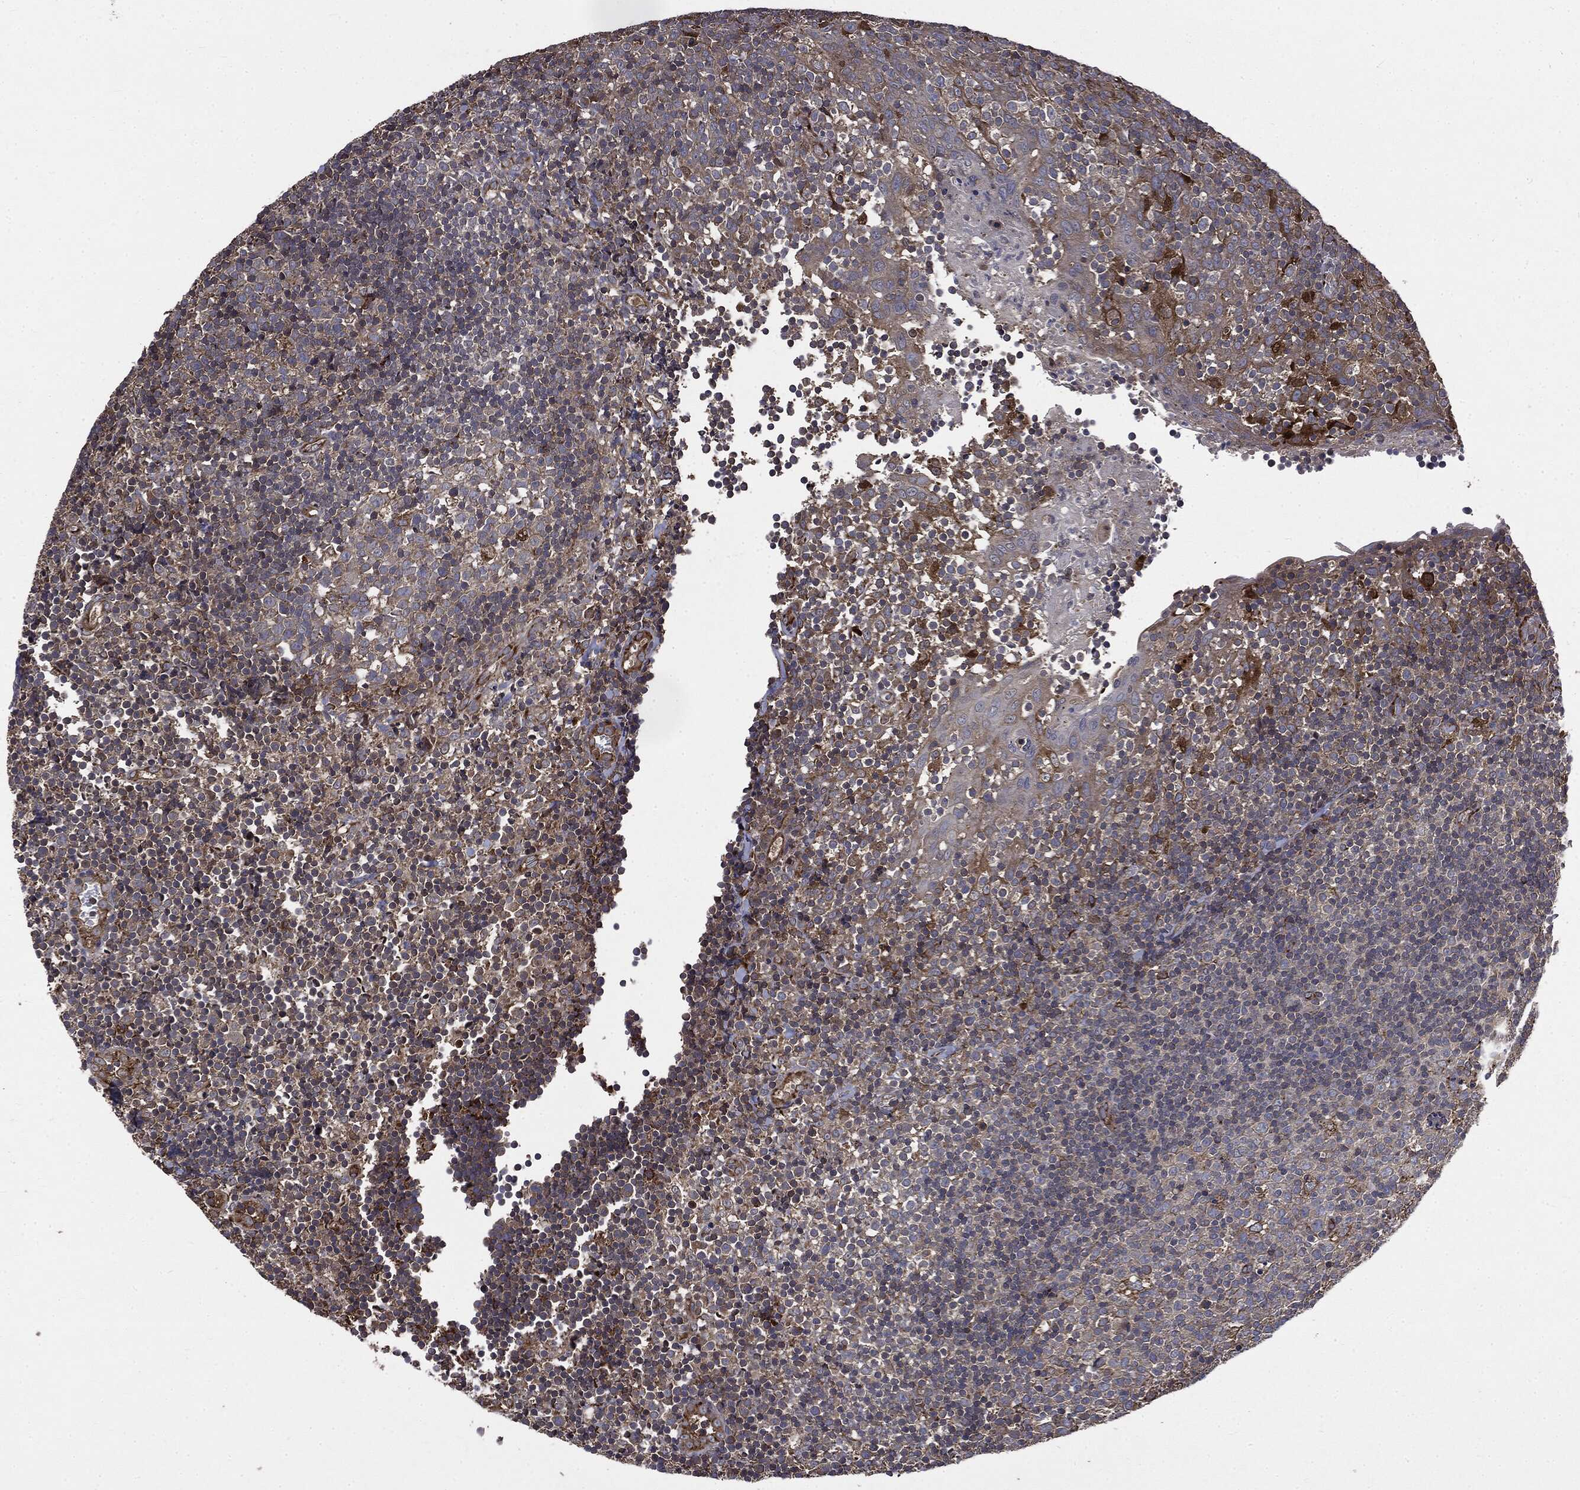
{"staining": {"intensity": "weak", "quantity": "<25%", "location": "cytoplasmic/membranous"}, "tissue": "tonsil", "cell_type": "Germinal center cells", "image_type": "normal", "snomed": [{"axis": "morphology", "description": "Normal tissue, NOS"}, {"axis": "topography", "description": "Tonsil"}], "caption": "Micrograph shows no protein positivity in germinal center cells of normal tonsil. (Stains: DAB IHC with hematoxylin counter stain, Microscopy: brightfield microscopy at high magnification).", "gene": "PLOD3", "patient": {"sex": "female", "age": 5}}